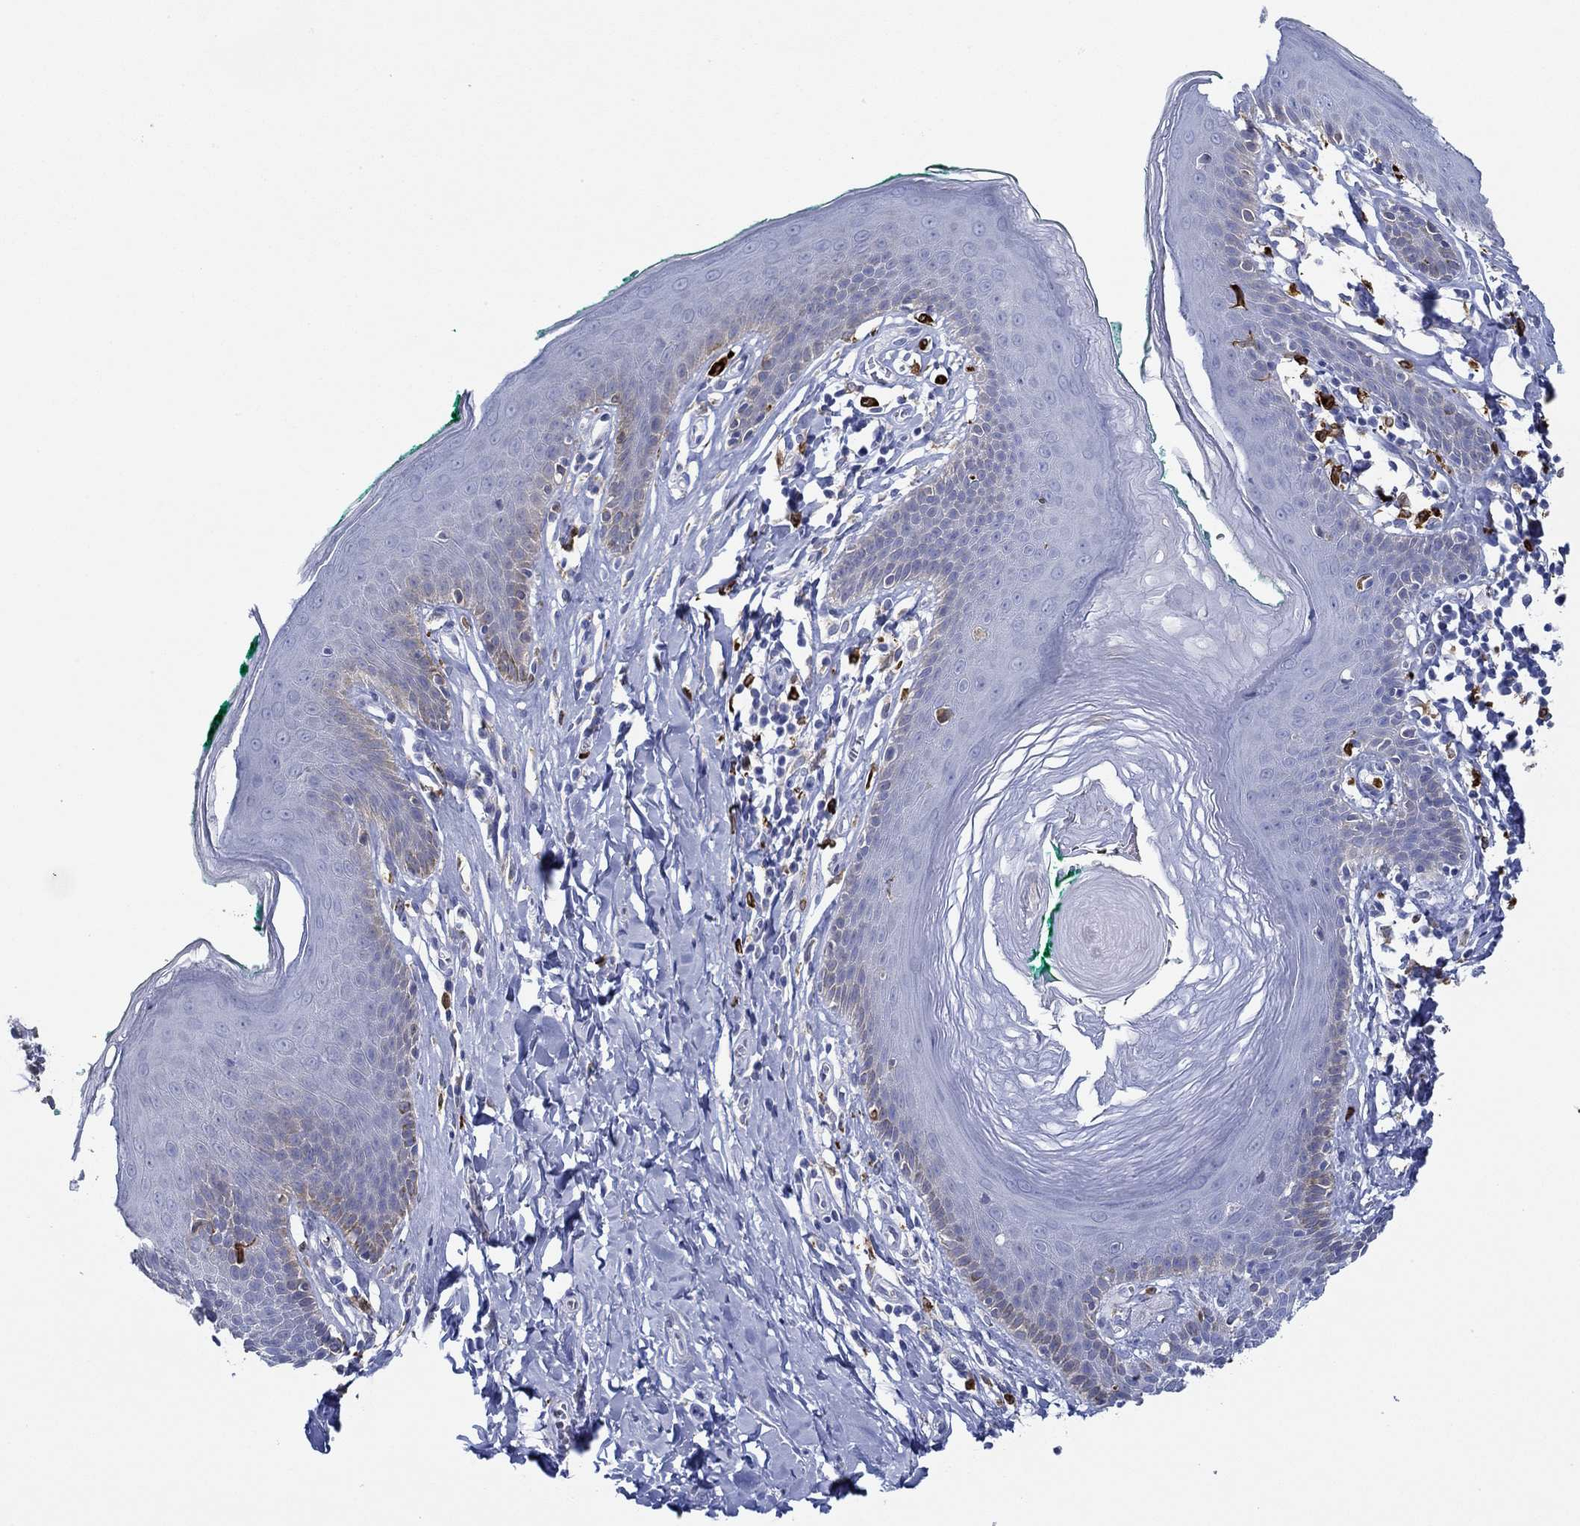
{"staining": {"intensity": "negative", "quantity": "none", "location": "none"}, "tissue": "skin", "cell_type": "Epidermal cells", "image_type": "normal", "snomed": [{"axis": "morphology", "description": "Normal tissue, NOS"}, {"axis": "topography", "description": "Vulva"}], "caption": "DAB immunohistochemical staining of benign human skin exhibits no significant staining in epidermal cells.", "gene": "SLC27A3", "patient": {"sex": "female", "age": 66}}